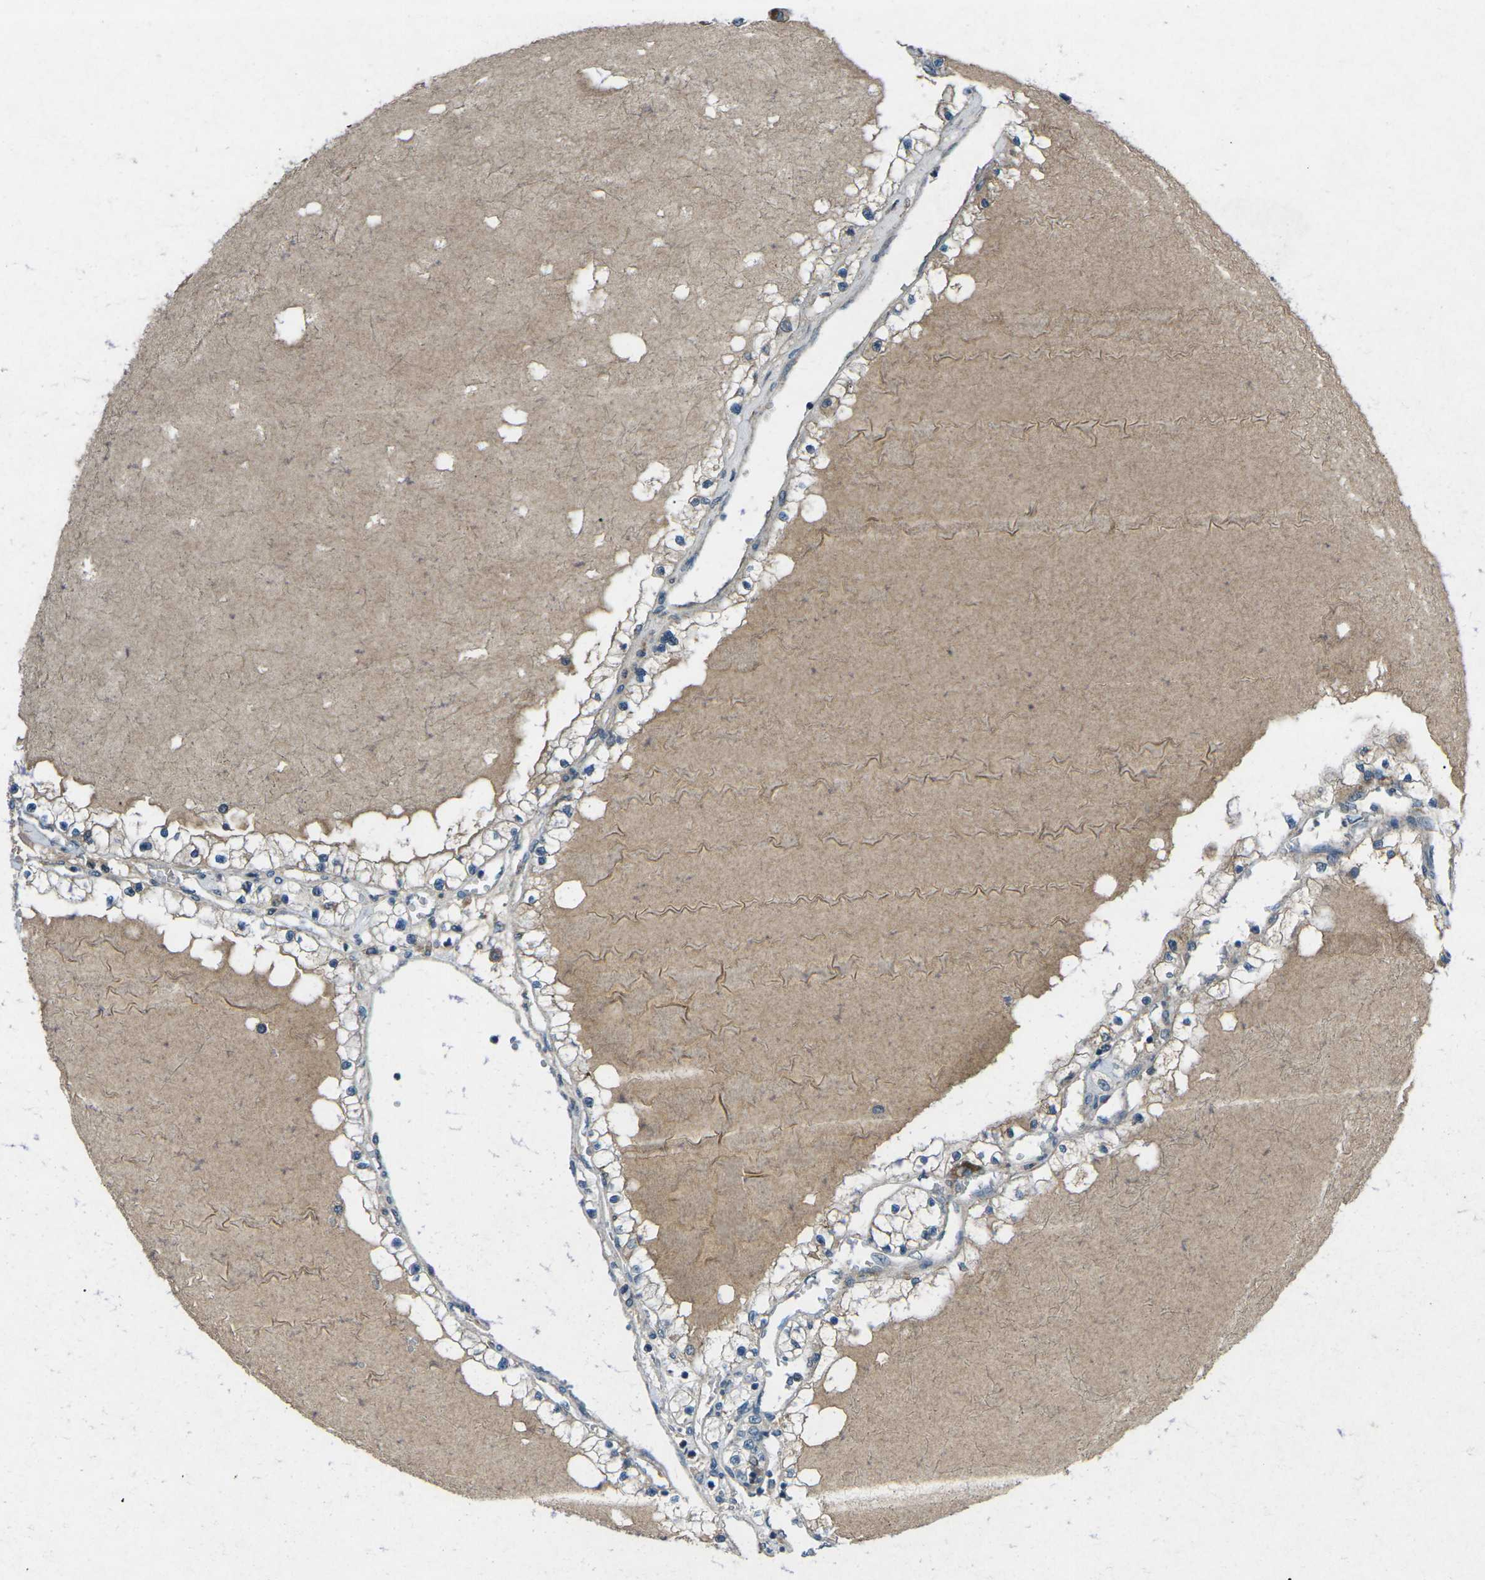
{"staining": {"intensity": "negative", "quantity": "none", "location": "none"}, "tissue": "renal cancer", "cell_type": "Tumor cells", "image_type": "cancer", "snomed": [{"axis": "morphology", "description": "Adenocarcinoma, NOS"}, {"axis": "topography", "description": "Kidney"}], "caption": "Renal adenocarcinoma stained for a protein using immunohistochemistry (IHC) exhibits no staining tumor cells.", "gene": "CDK16", "patient": {"sex": "male", "age": 68}}